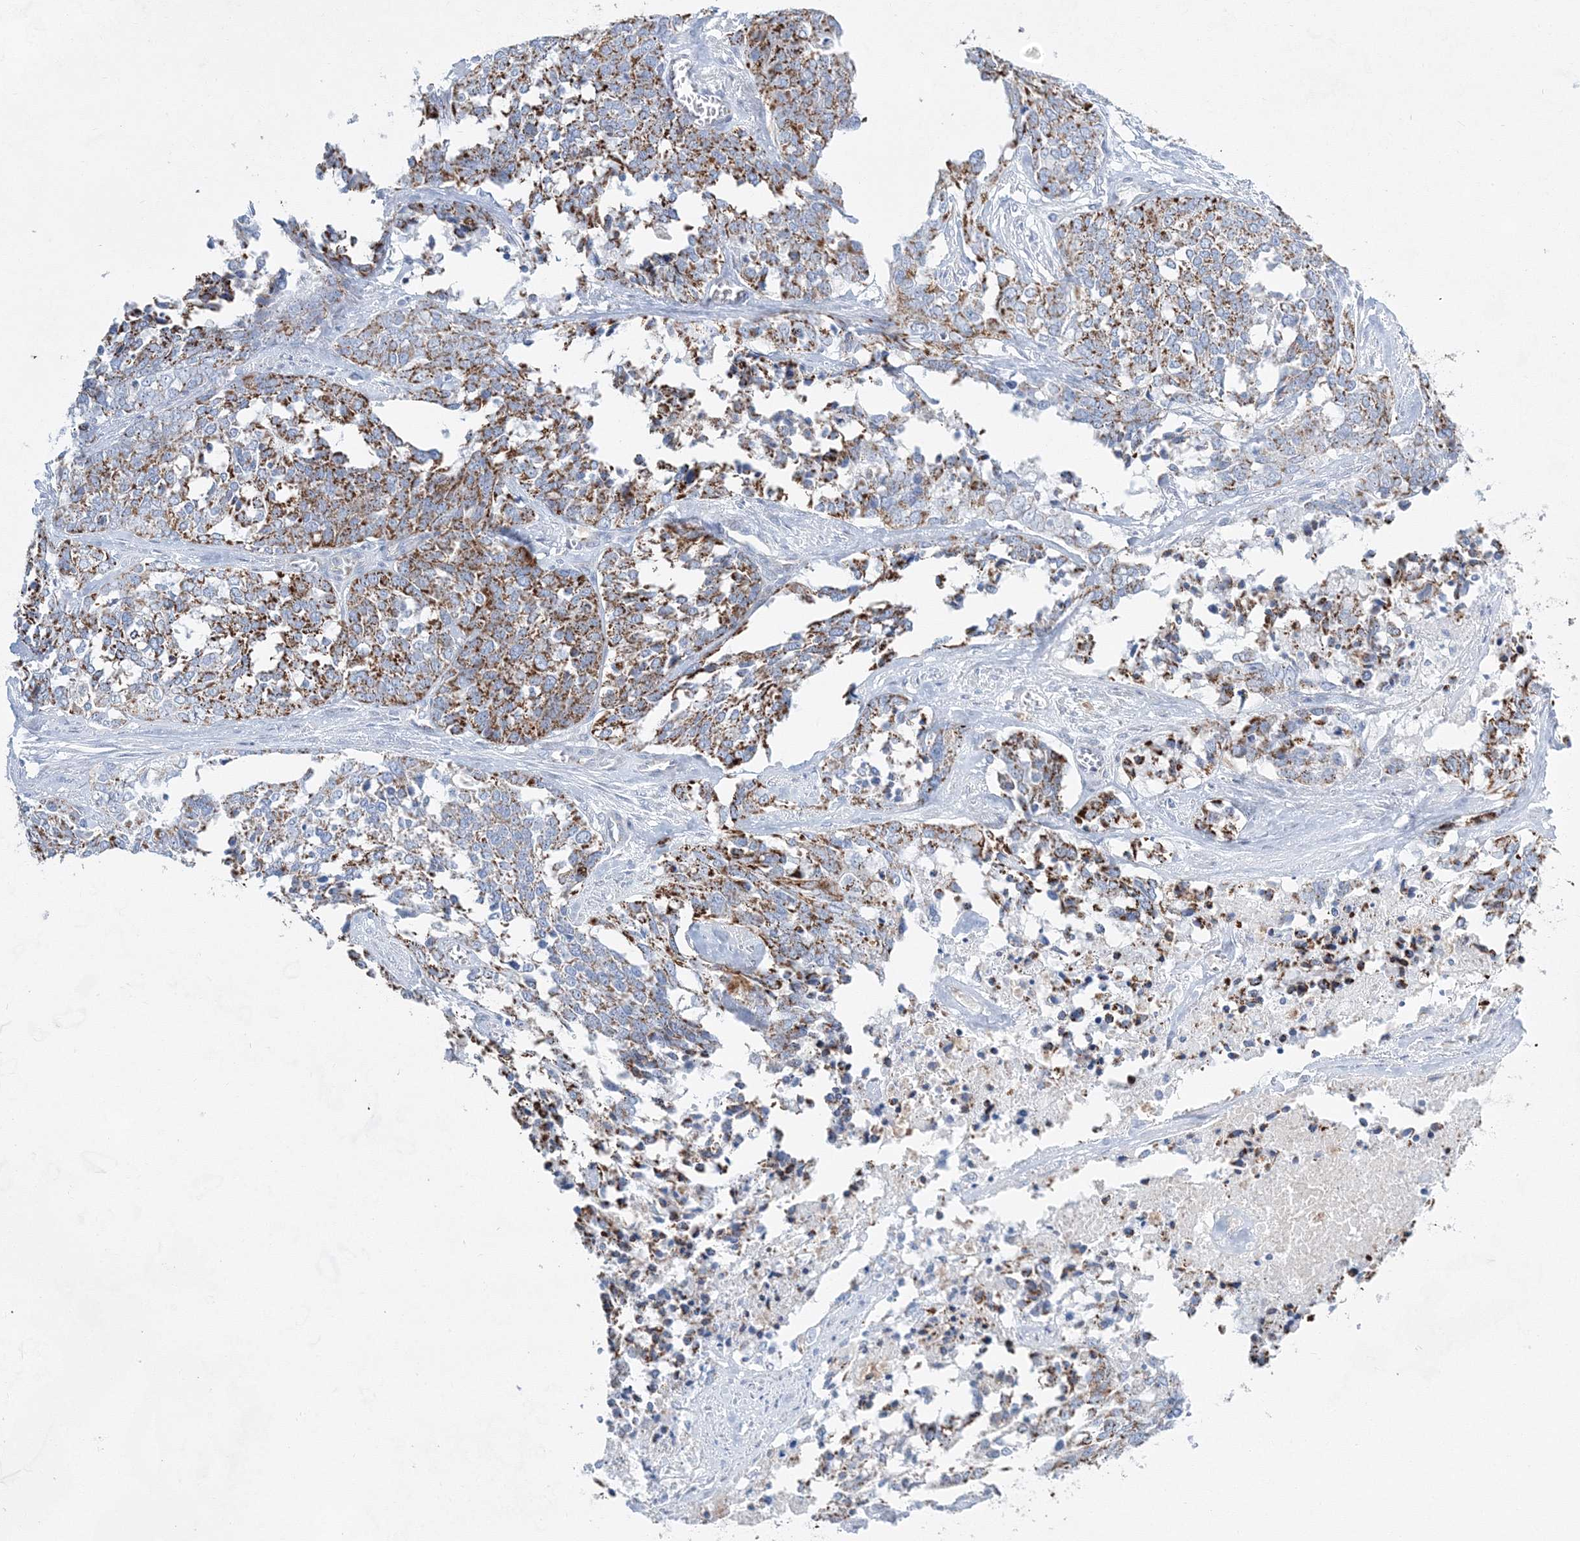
{"staining": {"intensity": "moderate", "quantity": ">75%", "location": "cytoplasmic/membranous"}, "tissue": "ovarian cancer", "cell_type": "Tumor cells", "image_type": "cancer", "snomed": [{"axis": "morphology", "description": "Cystadenocarcinoma, serous, NOS"}, {"axis": "topography", "description": "Ovary"}], "caption": "Immunohistochemical staining of human ovarian serous cystadenocarcinoma reveals medium levels of moderate cytoplasmic/membranous expression in approximately >75% of tumor cells. (Stains: DAB (3,3'-diaminobenzidine) in brown, nuclei in blue, Microscopy: brightfield microscopy at high magnification).", "gene": "HIBCH", "patient": {"sex": "female", "age": 44}}